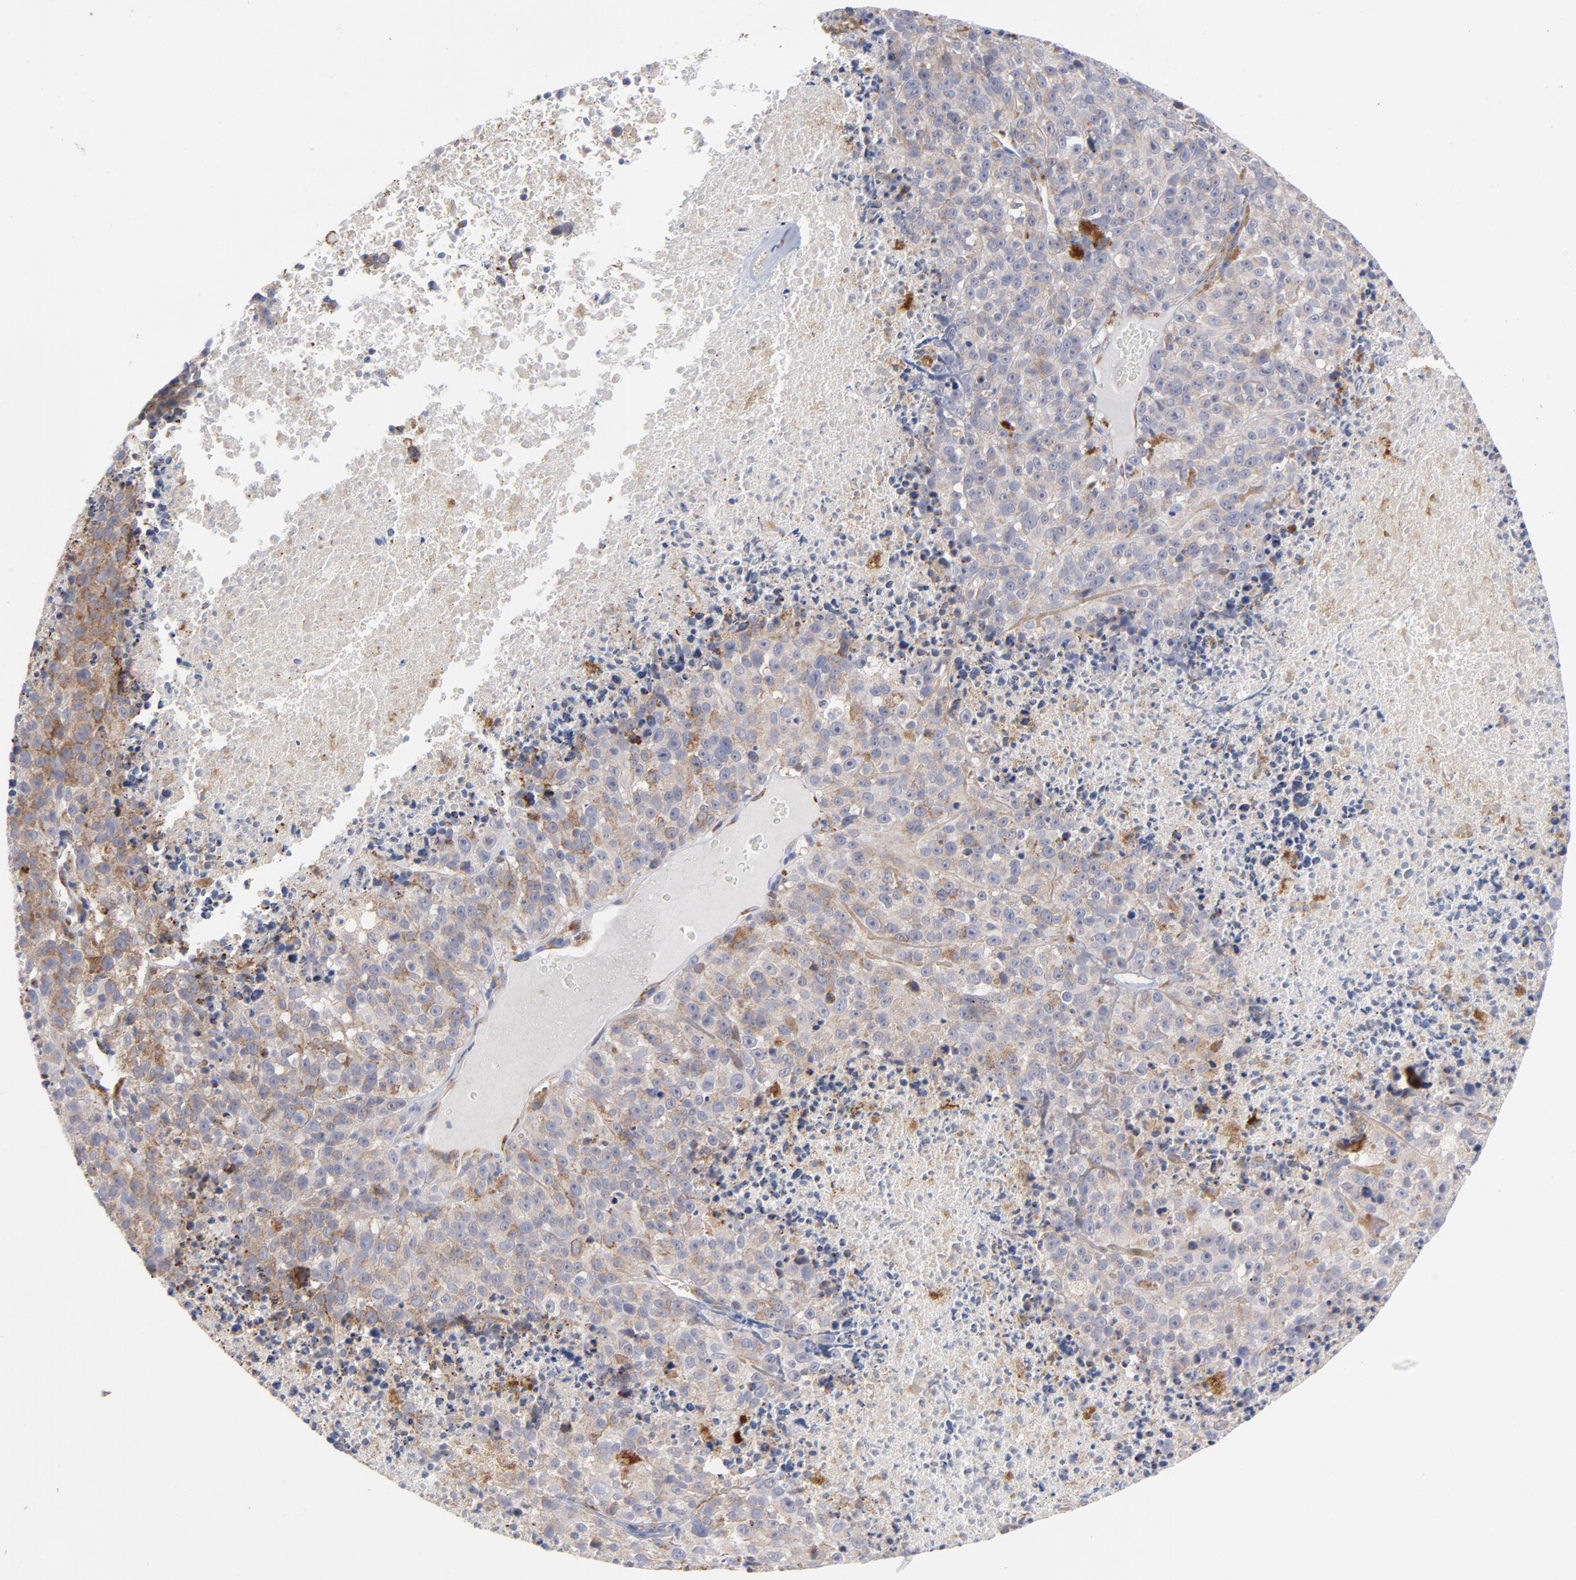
{"staining": {"intensity": "moderate", "quantity": "25%-75%", "location": "cytoplasmic/membranous"}, "tissue": "melanoma", "cell_type": "Tumor cells", "image_type": "cancer", "snomed": [{"axis": "morphology", "description": "Malignant melanoma, Metastatic site"}, {"axis": "topography", "description": "Cerebral cortex"}], "caption": "Tumor cells reveal moderate cytoplasmic/membranous positivity in about 25%-75% of cells in melanoma.", "gene": "RAPGEF3", "patient": {"sex": "female", "age": 52}}